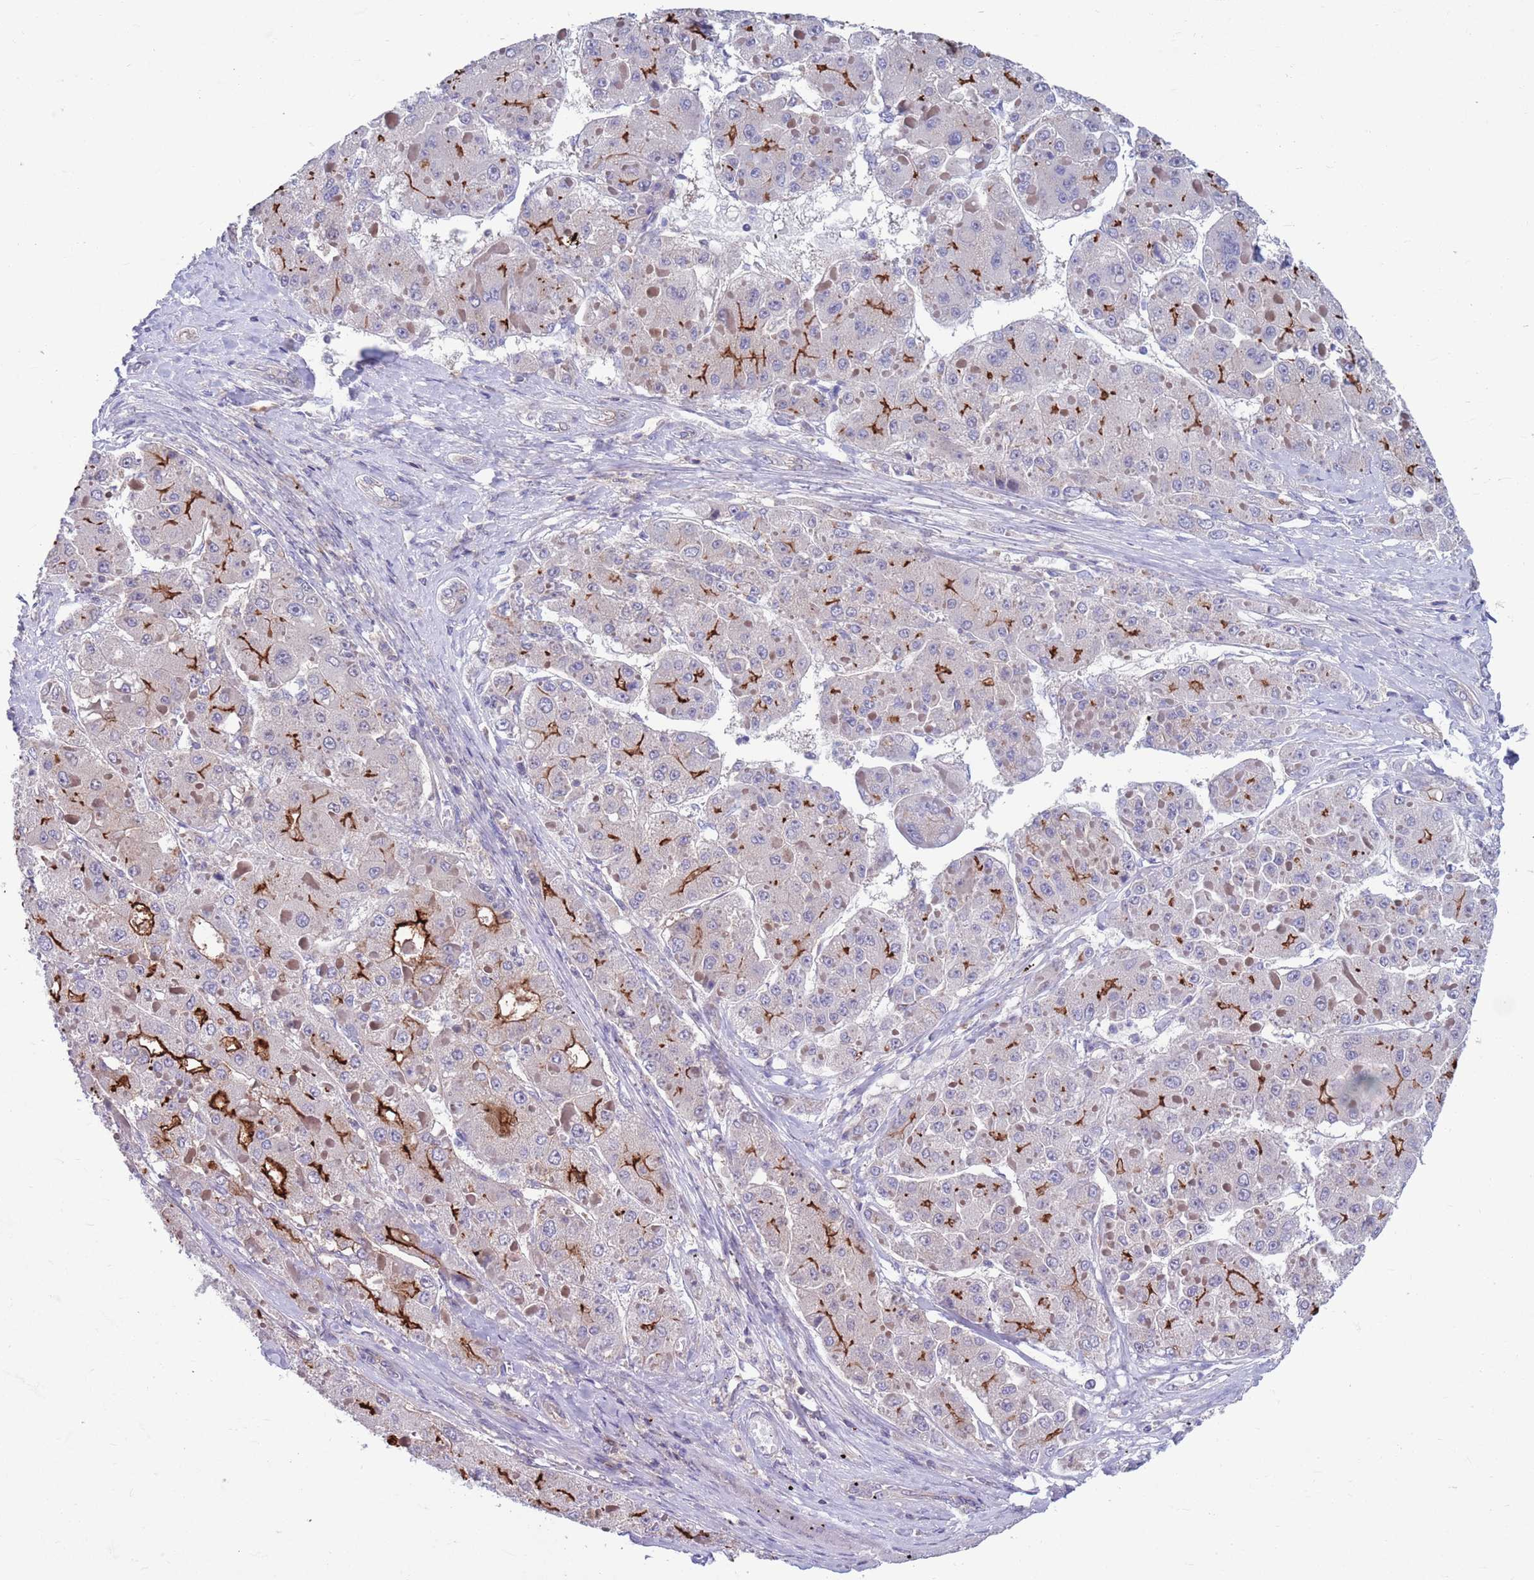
{"staining": {"intensity": "strong", "quantity": "<25%", "location": "cytoplasmic/membranous"}, "tissue": "liver cancer", "cell_type": "Tumor cells", "image_type": "cancer", "snomed": [{"axis": "morphology", "description": "Carcinoma, Hepatocellular, NOS"}, {"axis": "topography", "description": "Liver"}], "caption": "Strong cytoplasmic/membranous positivity is seen in about <25% of tumor cells in hepatocellular carcinoma (liver).", "gene": "KLHL29", "patient": {"sex": "female", "age": 73}}